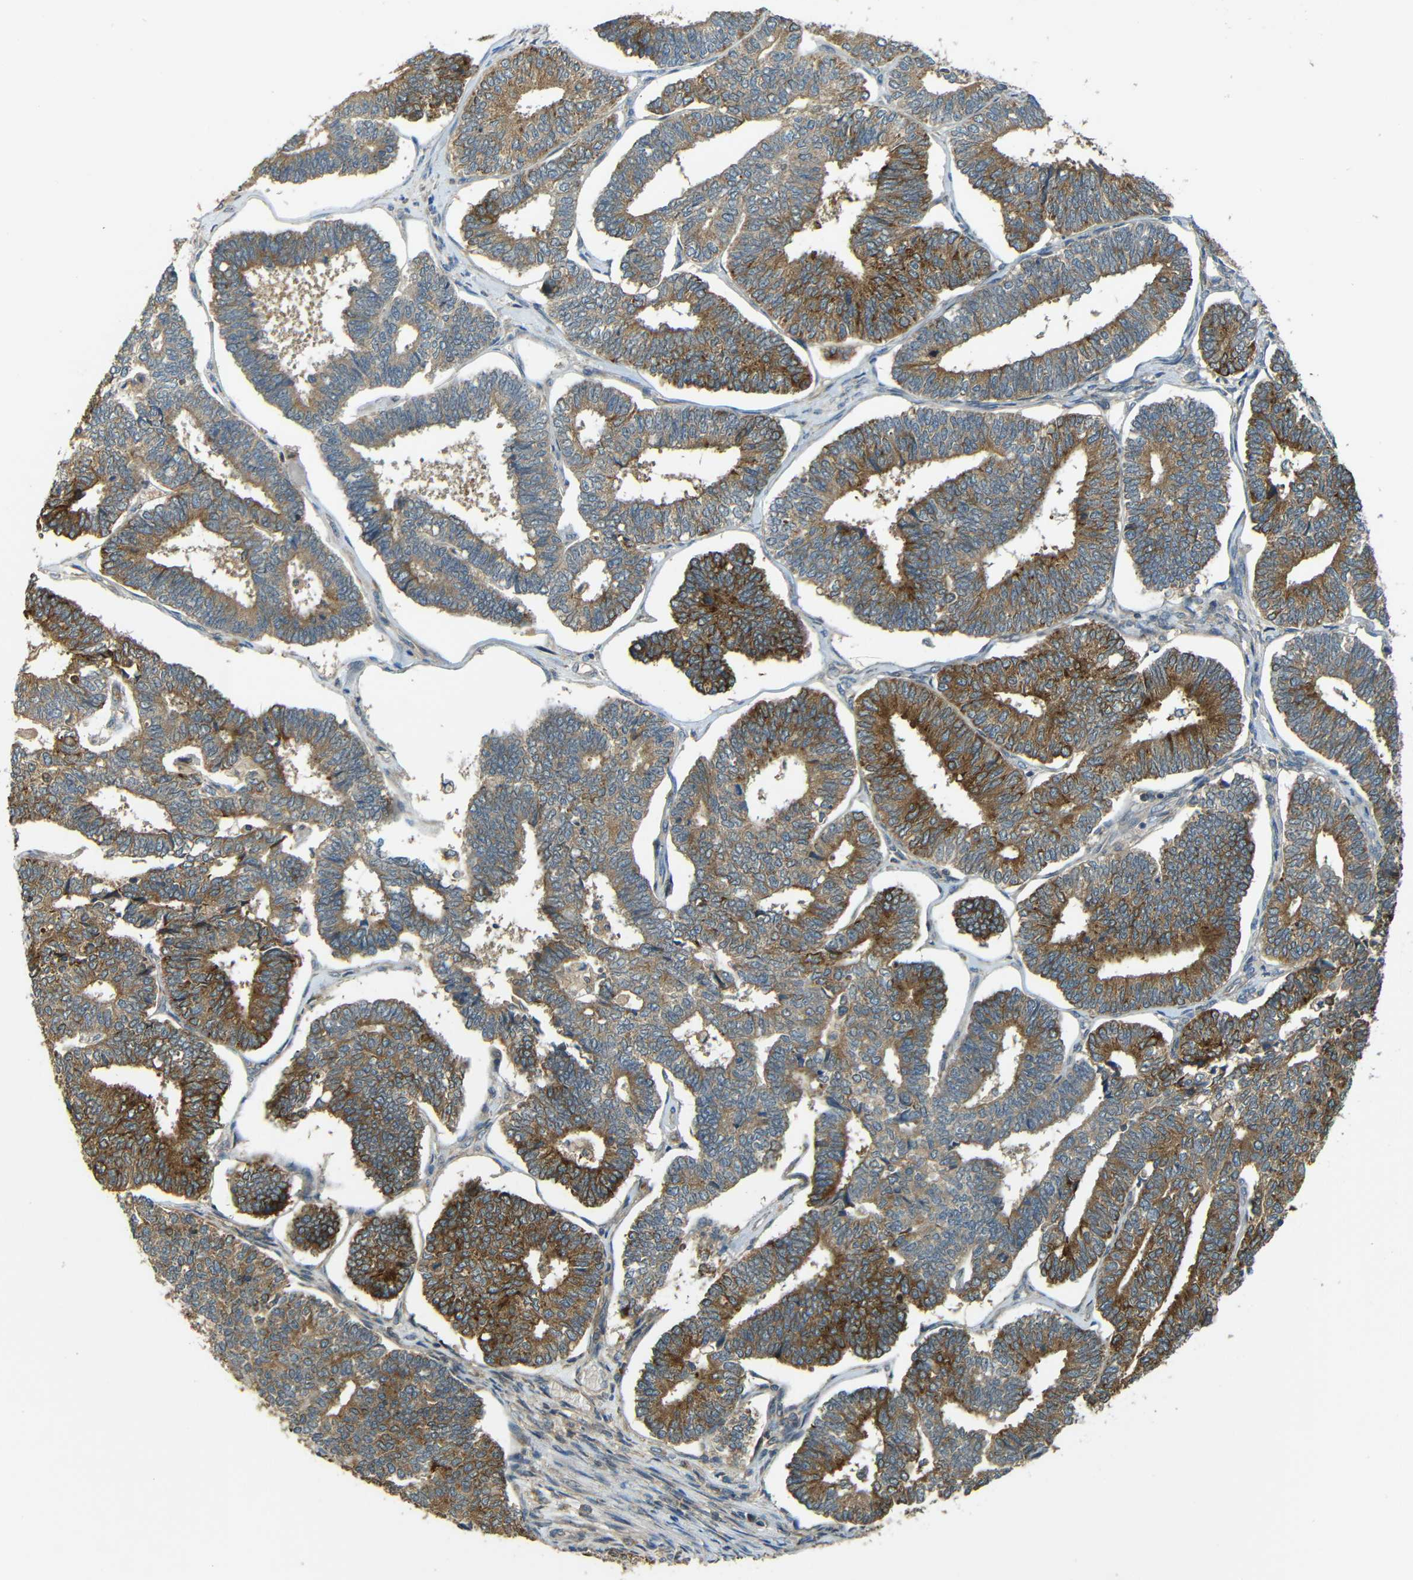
{"staining": {"intensity": "moderate", "quantity": ">75%", "location": "cytoplasmic/membranous"}, "tissue": "endometrial cancer", "cell_type": "Tumor cells", "image_type": "cancer", "snomed": [{"axis": "morphology", "description": "Adenocarcinoma, NOS"}, {"axis": "topography", "description": "Endometrium"}], "caption": "This image demonstrates endometrial cancer stained with immunohistochemistry to label a protein in brown. The cytoplasmic/membranous of tumor cells show moderate positivity for the protein. Nuclei are counter-stained blue.", "gene": "FNDC3A", "patient": {"sex": "female", "age": 70}}